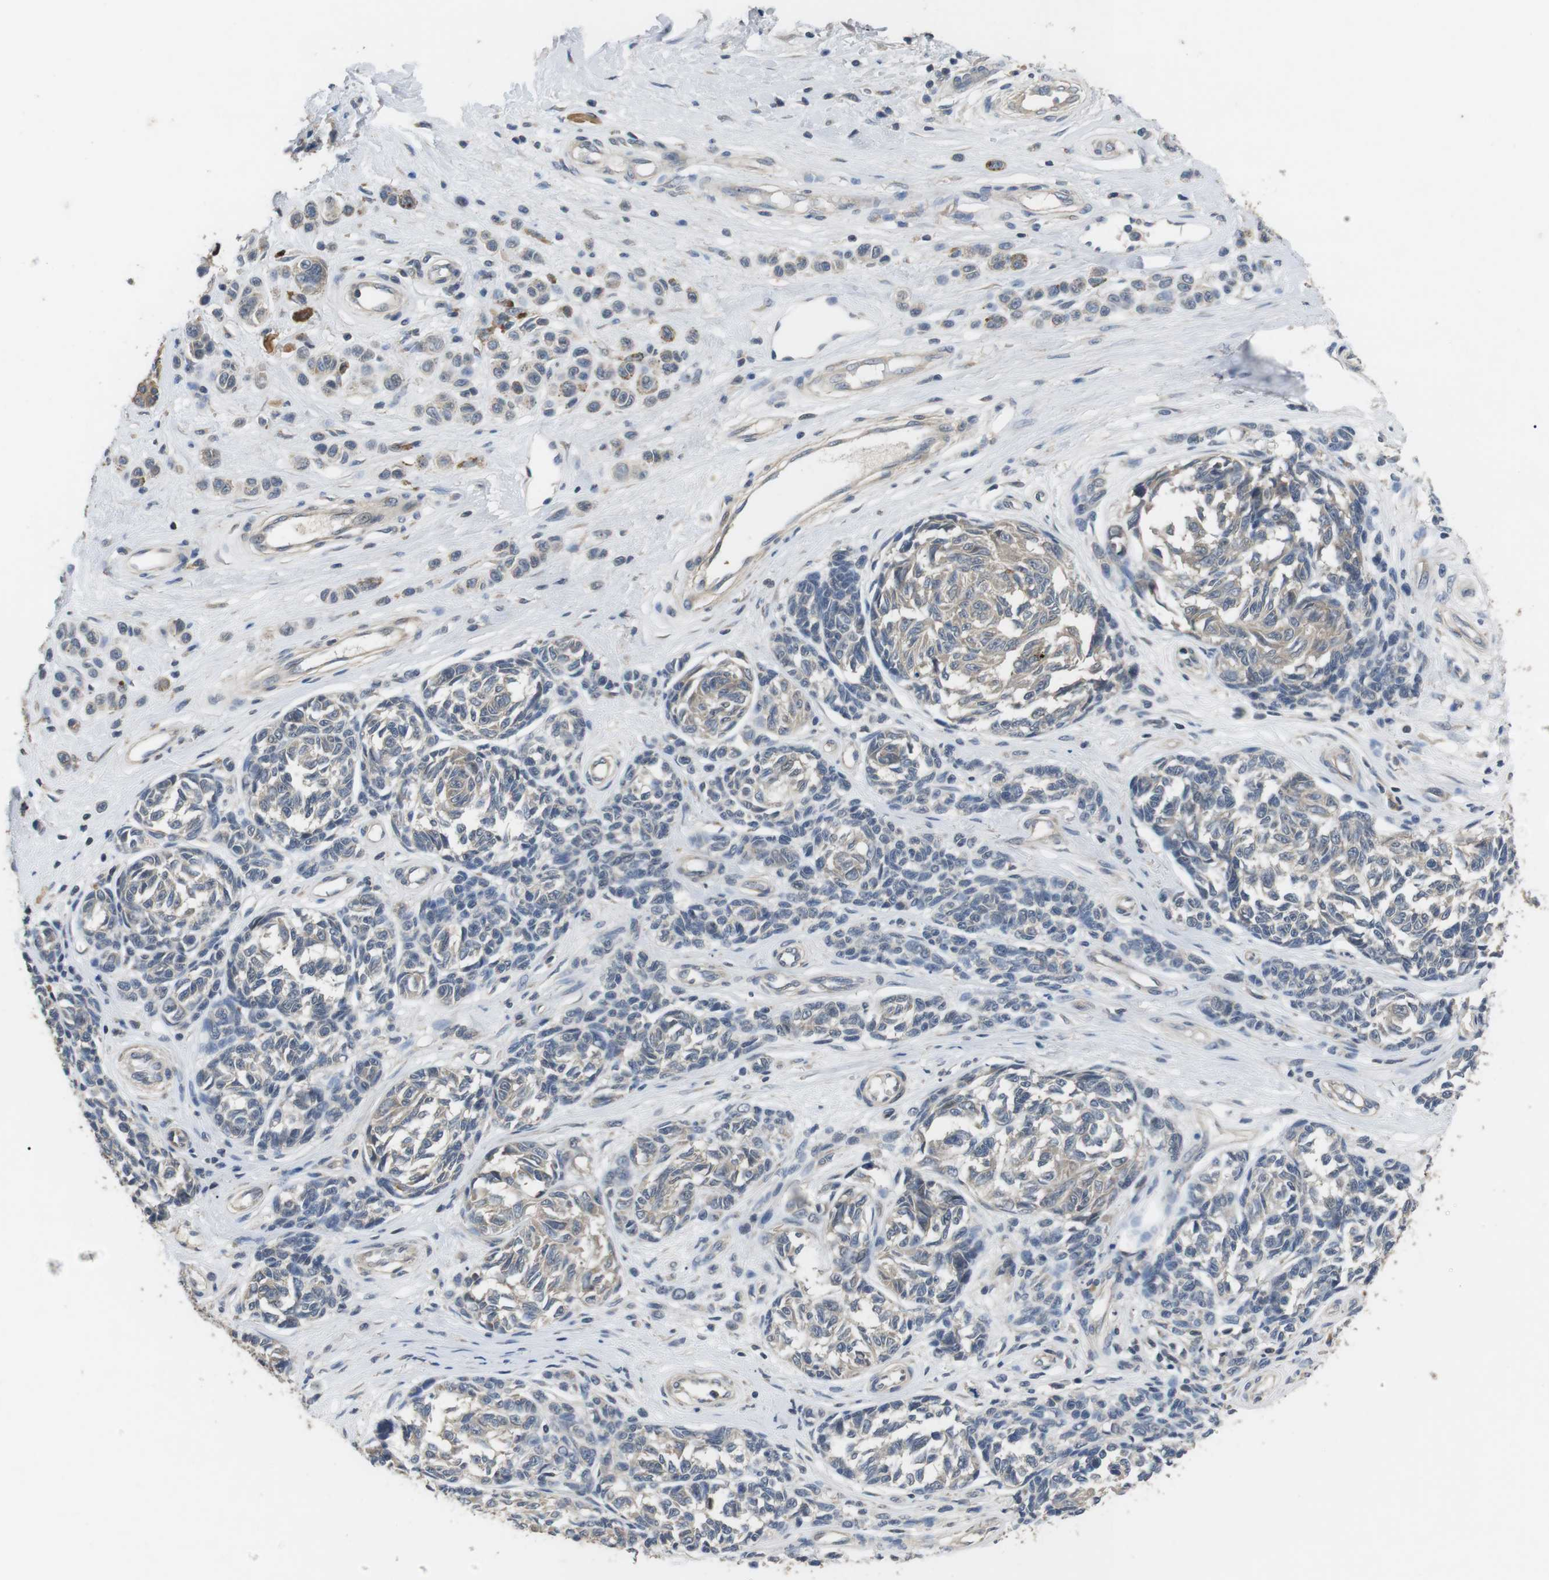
{"staining": {"intensity": "negative", "quantity": "none", "location": "none"}, "tissue": "melanoma", "cell_type": "Tumor cells", "image_type": "cancer", "snomed": [{"axis": "morphology", "description": "Malignant melanoma, NOS"}, {"axis": "topography", "description": "Skin"}], "caption": "Immunohistochemical staining of human melanoma exhibits no significant expression in tumor cells.", "gene": "ADGRL3", "patient": {"sex": "female", "age": 64}}